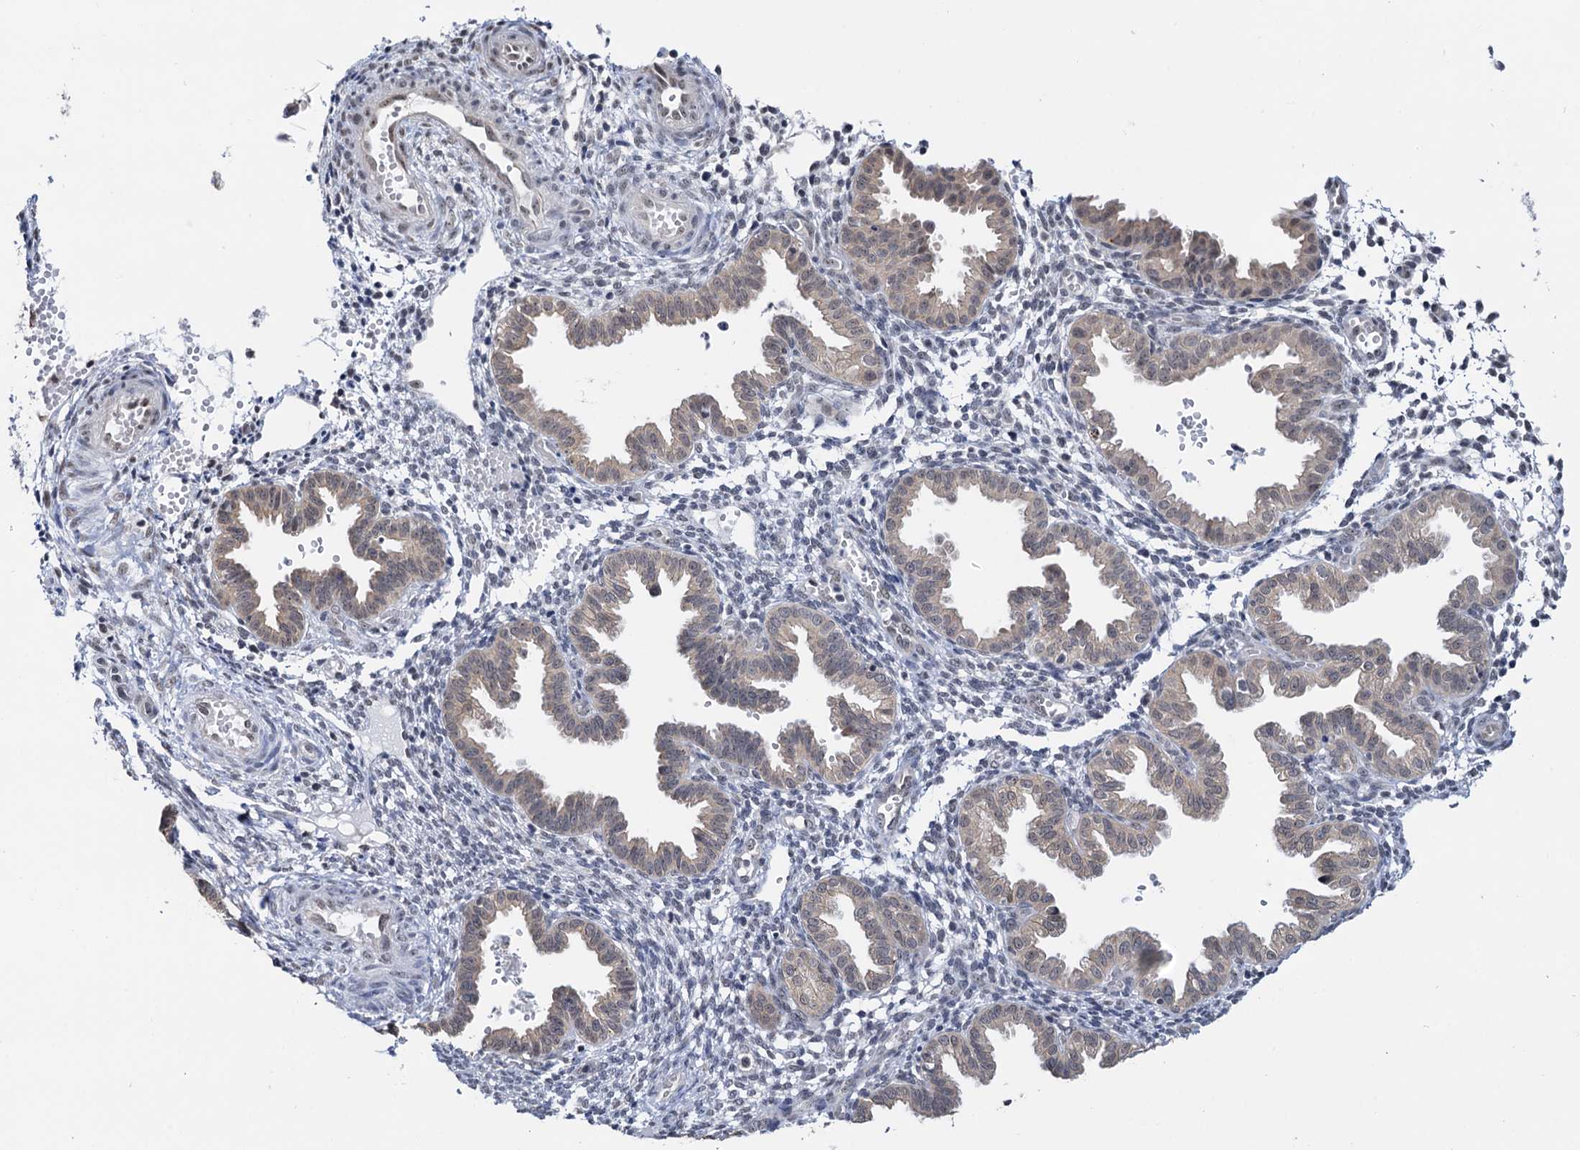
{"staining": {"intensity": "negative", "quantity": "none", "location": "none"}, "tissue": "endometrium", "cell_type": "Cells in endometrial stroma", "image_type": "normal", "snomed": [{"axis": "morphology", "description": "Normal tissue, NOS"}, {"axis": "topography", "description": "Endometrium"}], "caption": "The micrograph reveals no staining of cells in endometrial stroma in unremarkable endometrium. (DAB (3,3'-diaminobenzidine) IHC with hematoxylin counter stain).", "gene": "NAT10", "patient": {"sex": "female", "age": 33}}